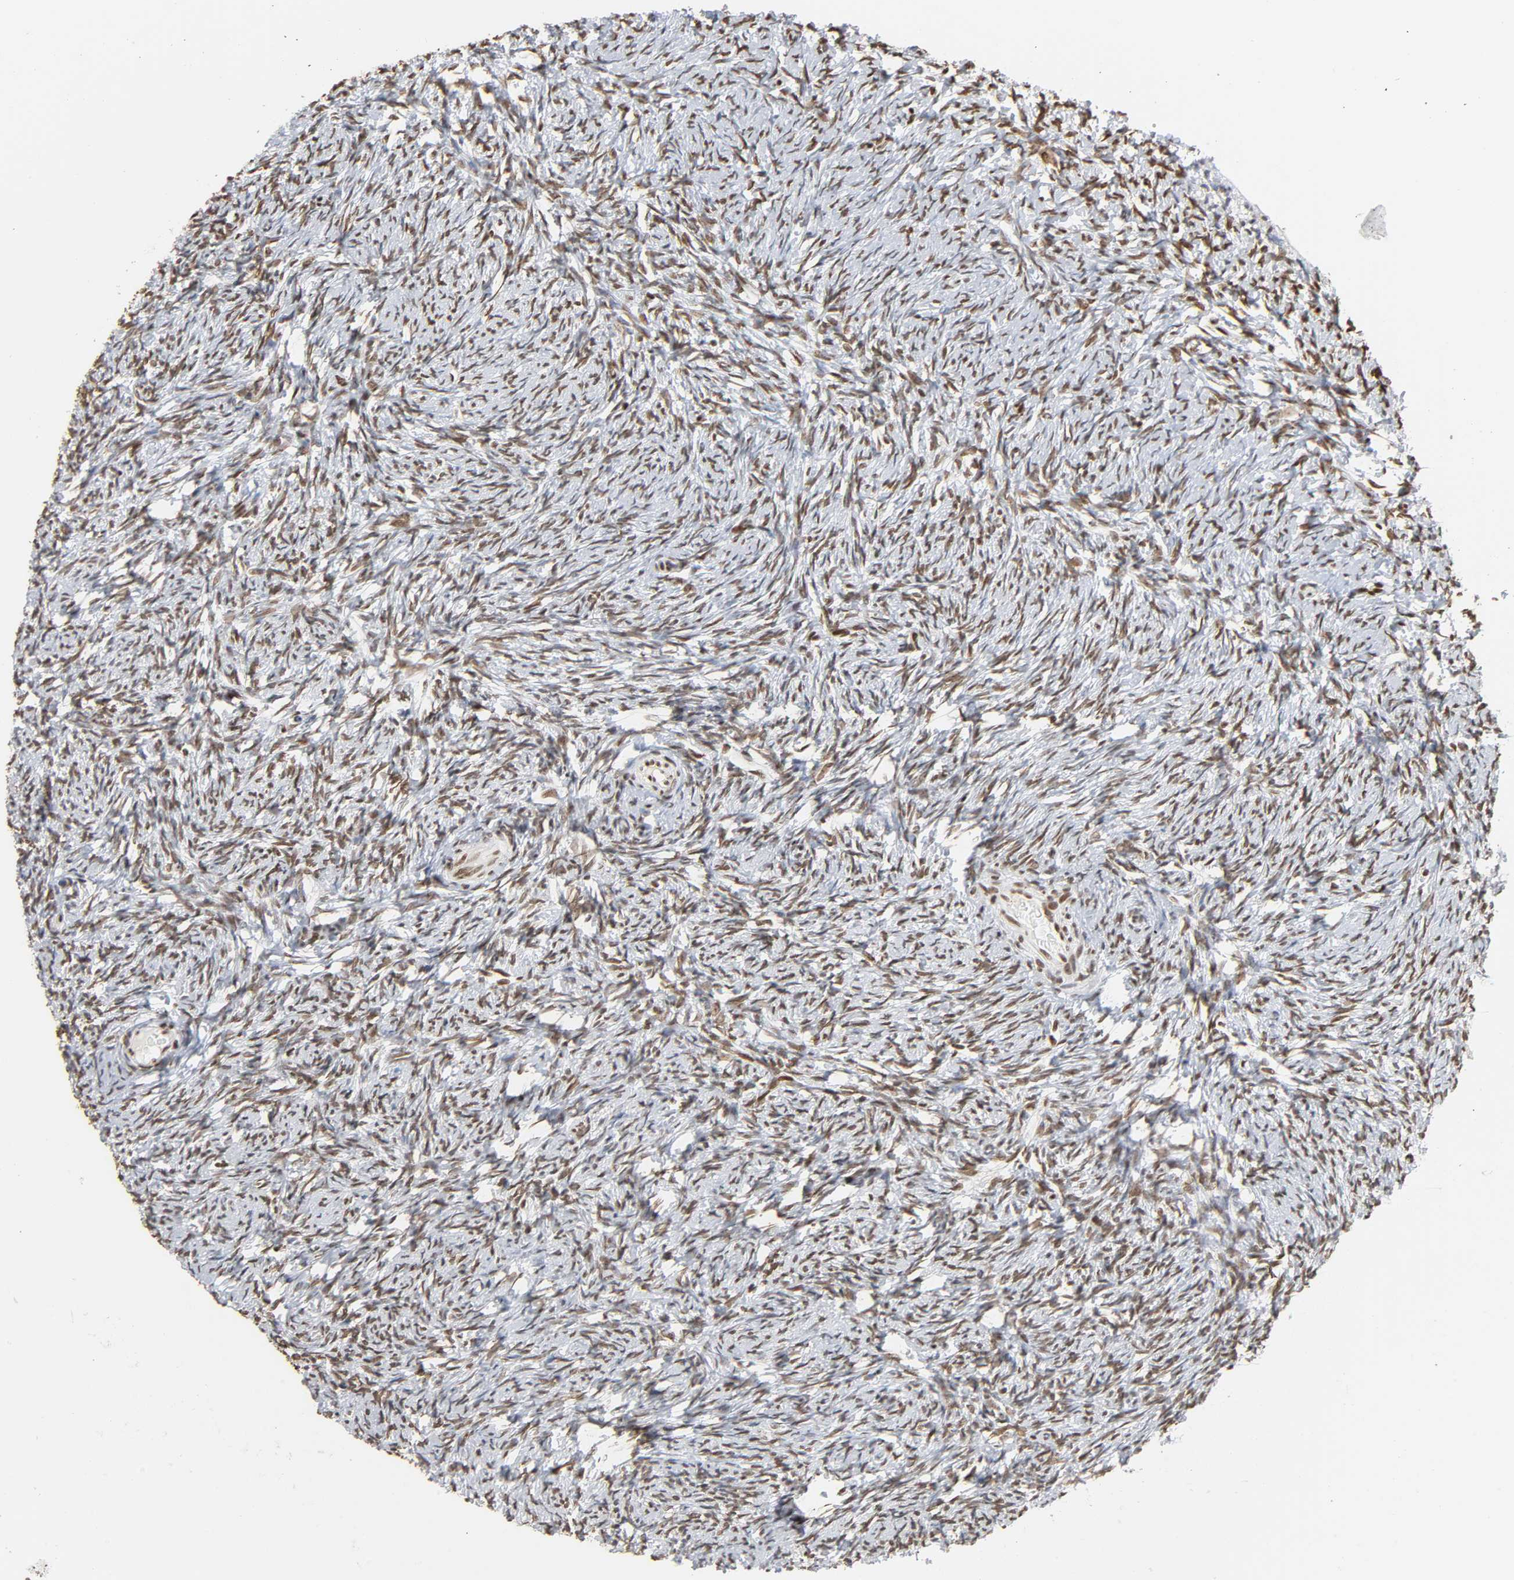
{"staining": {"intensity": "moderate", "quantity": ">75%", "location": "nuclear"}, "tissue": "ovary", "cell_type": "Ovarian stroma cells", "image_type": "normal", "snomed": [{"axis": "morphology", "description": "Normal tissue, NOS"}, {"axis": "topography", "description": "Ovary"}], "caption": "This photomicrograph shows immunohistochemistry (IHC) staining of benign human ovary, with medium moderate nuclear expression in about >75% of ovarian stroma cells.", "gene": "SUMO1", "patient": {"sex": "female", "age": 60}}